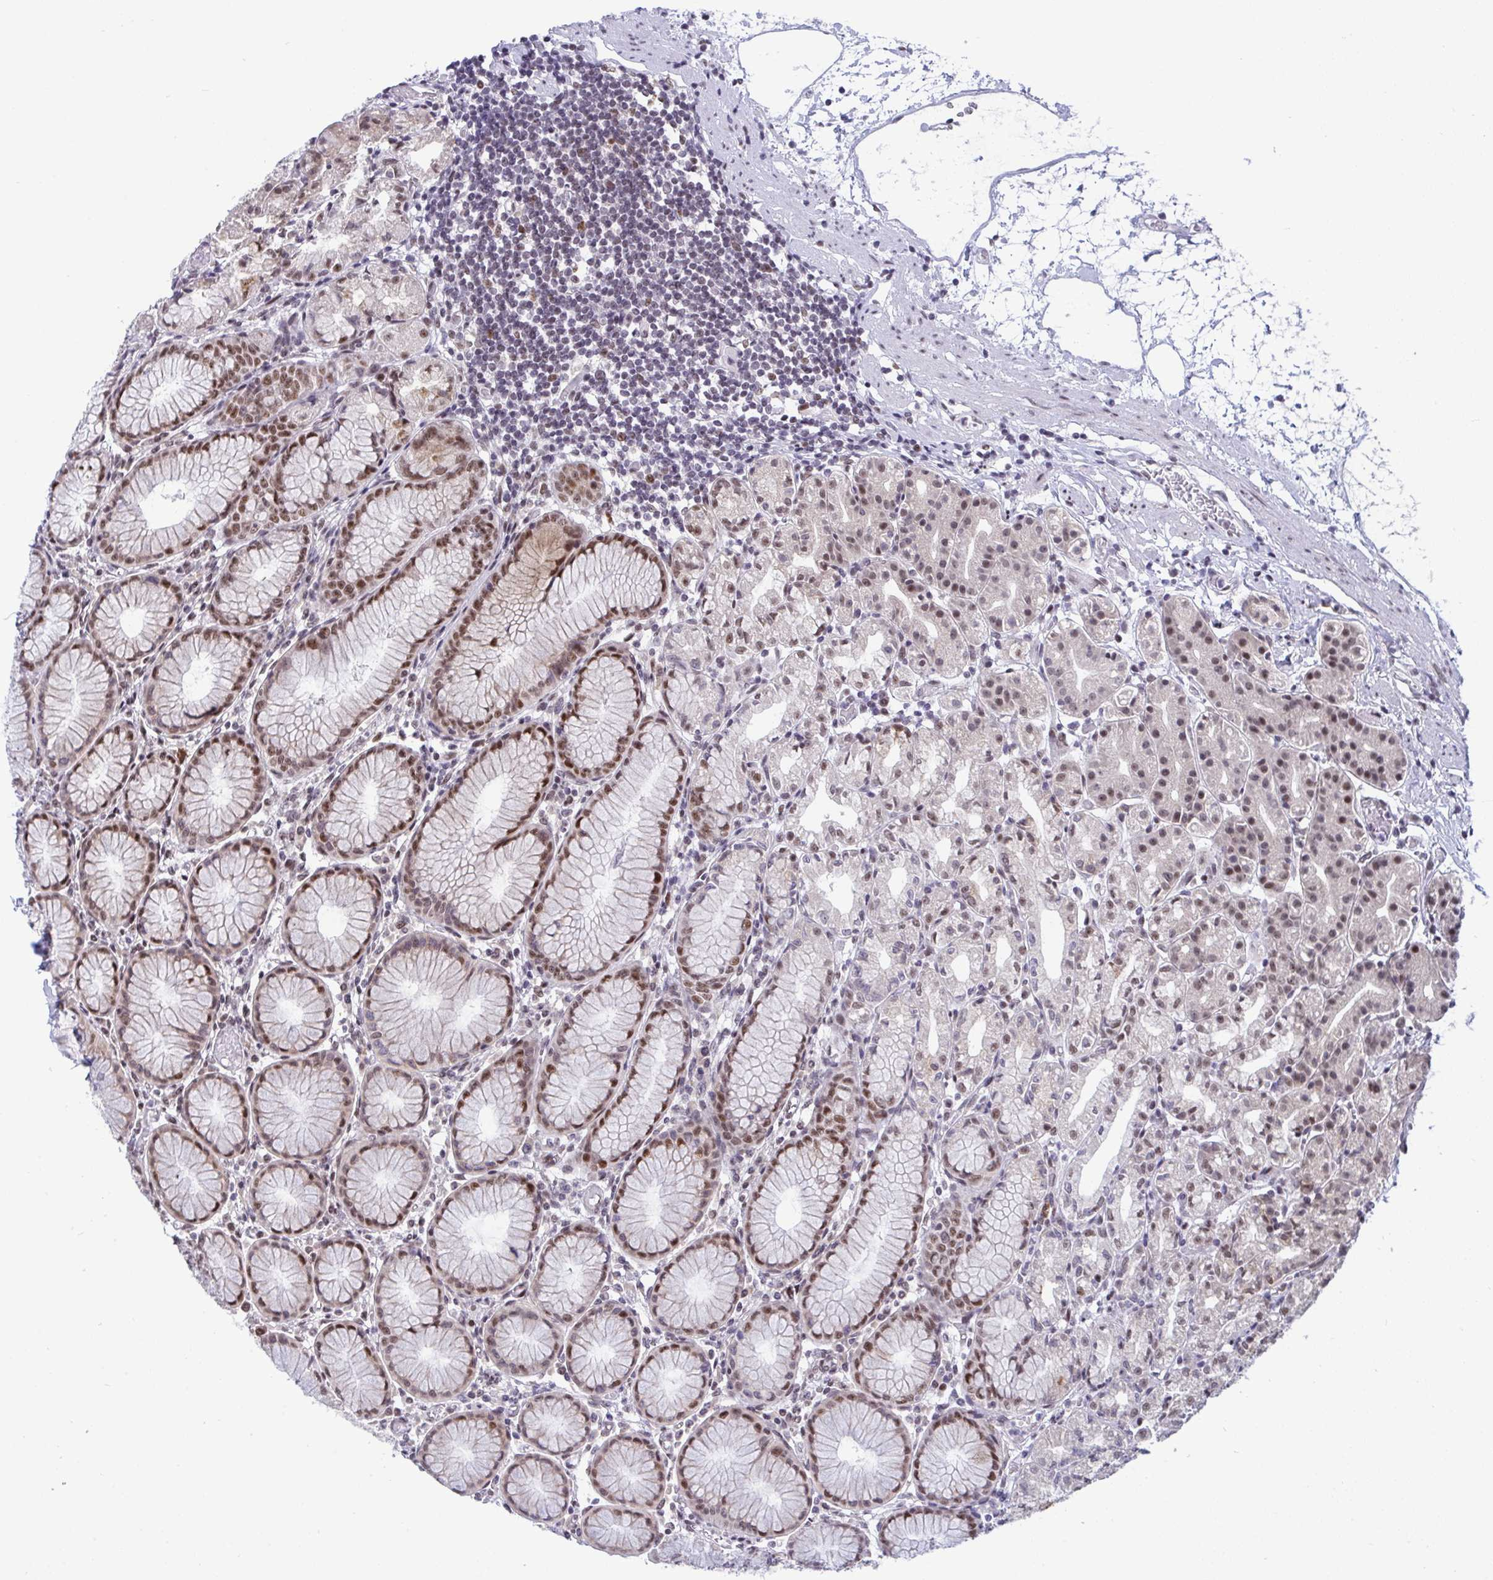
{"staining": {"intensity": "moderate", "quantity": "25%-75%", "location": "nuclear"}, "tissue": "stomach", "cell_type": "Glandular cells", "image_type": "normal", "snomed": [{"axis": "morphology", "description": "Normal tissue, NOS"}, {"axis": "topography", "description": "Stomach"}], "caption": "Immunohistochemical staining of benign human stomach demonstrates medium levels of moderate nuclear positivity in about 25%-75% of glandular cells.", "gene": "WBP11", "patient": {"sex": "female", "age": 57}}